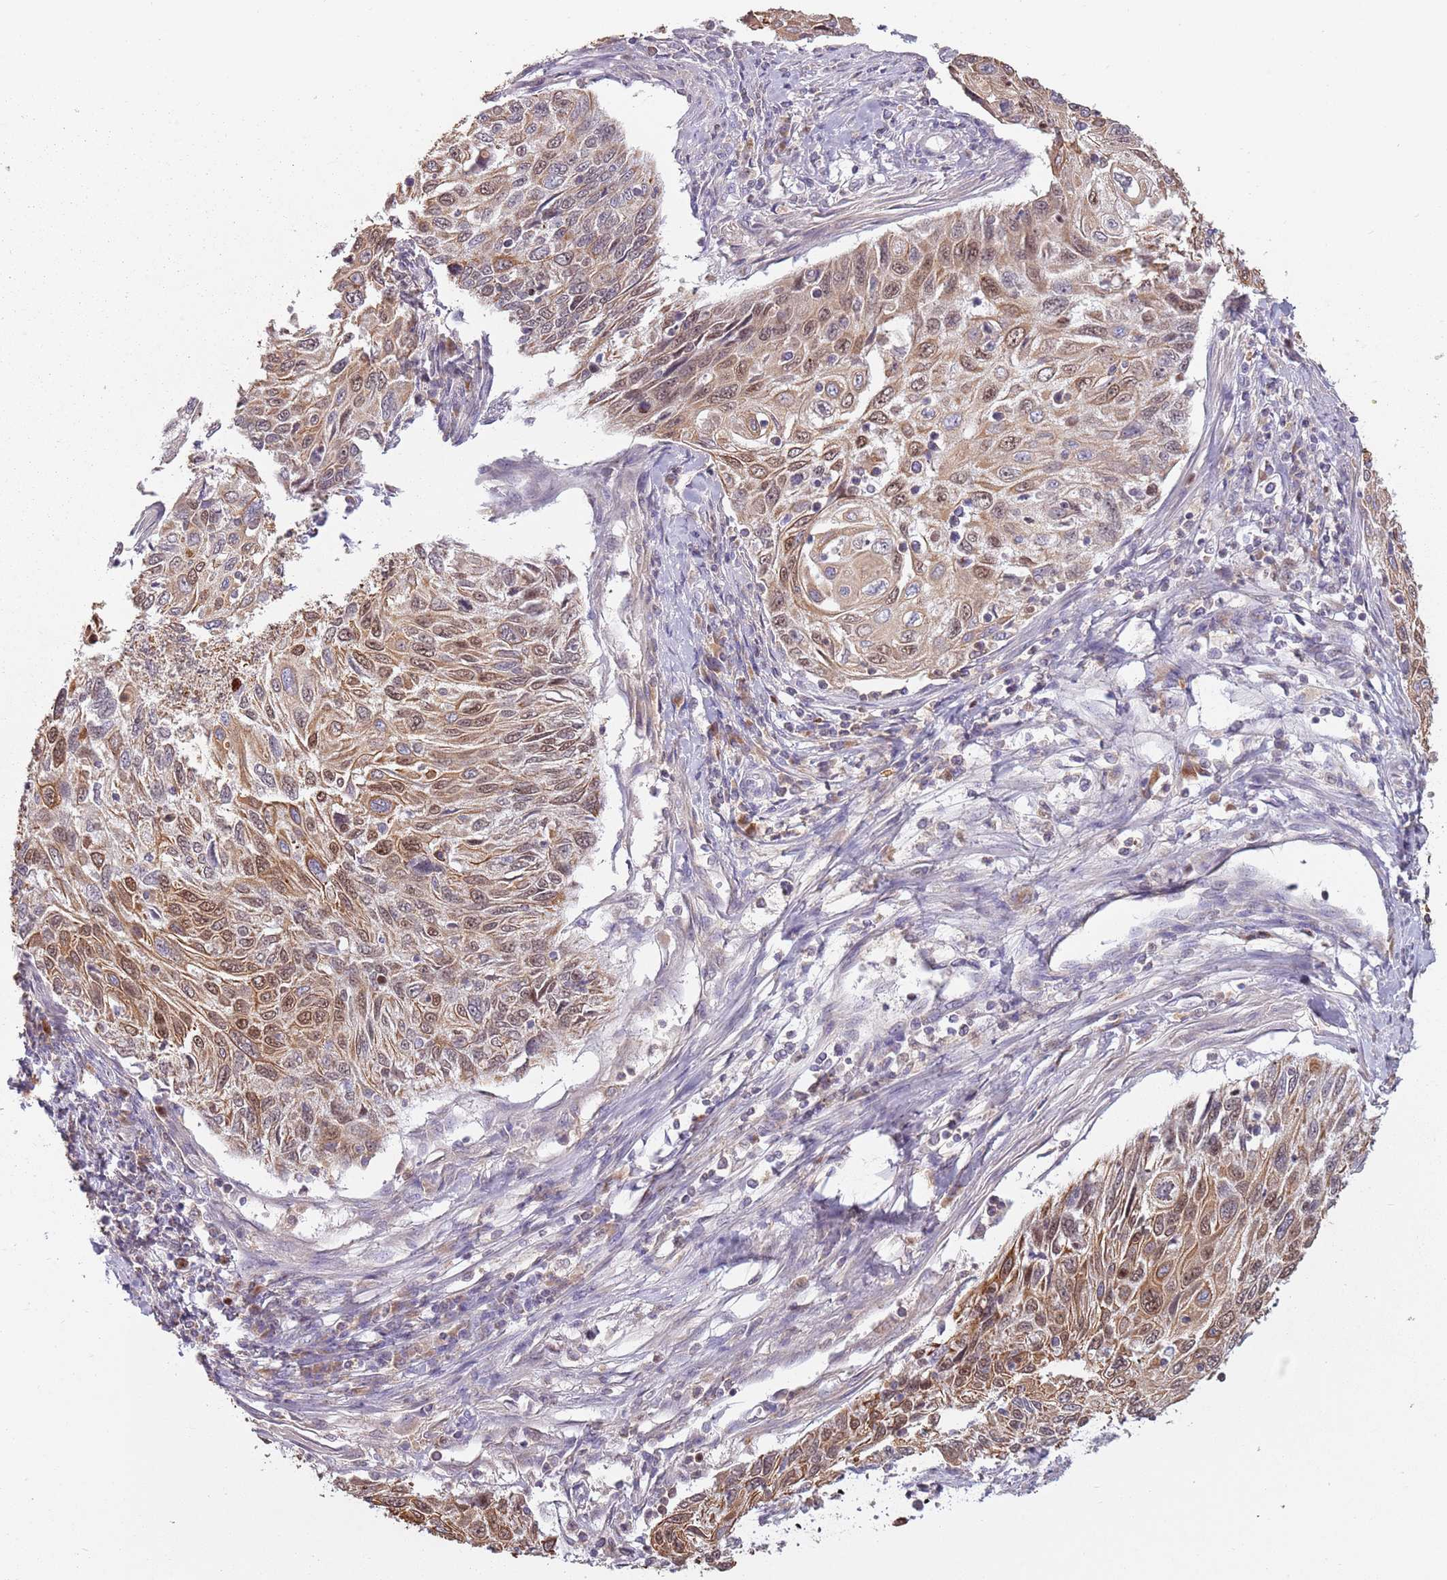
{"staining": {"intensity": "moderate", "quantity": ">75%", "location": "cytoplasmic/membranous,nuclear"}, "tissue": "cervical cancer", "cell_type": "Tumor cells", "image_type": "cancer", "snomed": [{"axis": "morphology", "description": "Squamous cell carcinoma, NOS"}, {"axis": "topography", "description": "Cervix"}], "caption": "The micrograph shows a brown stain indicating the presence of a protein in the cytoplasmic/membranous and nuclear of tumor cells in cervical cancer.", "gene": "SYS1", "patient": {"sex": "female", "age": 70}}